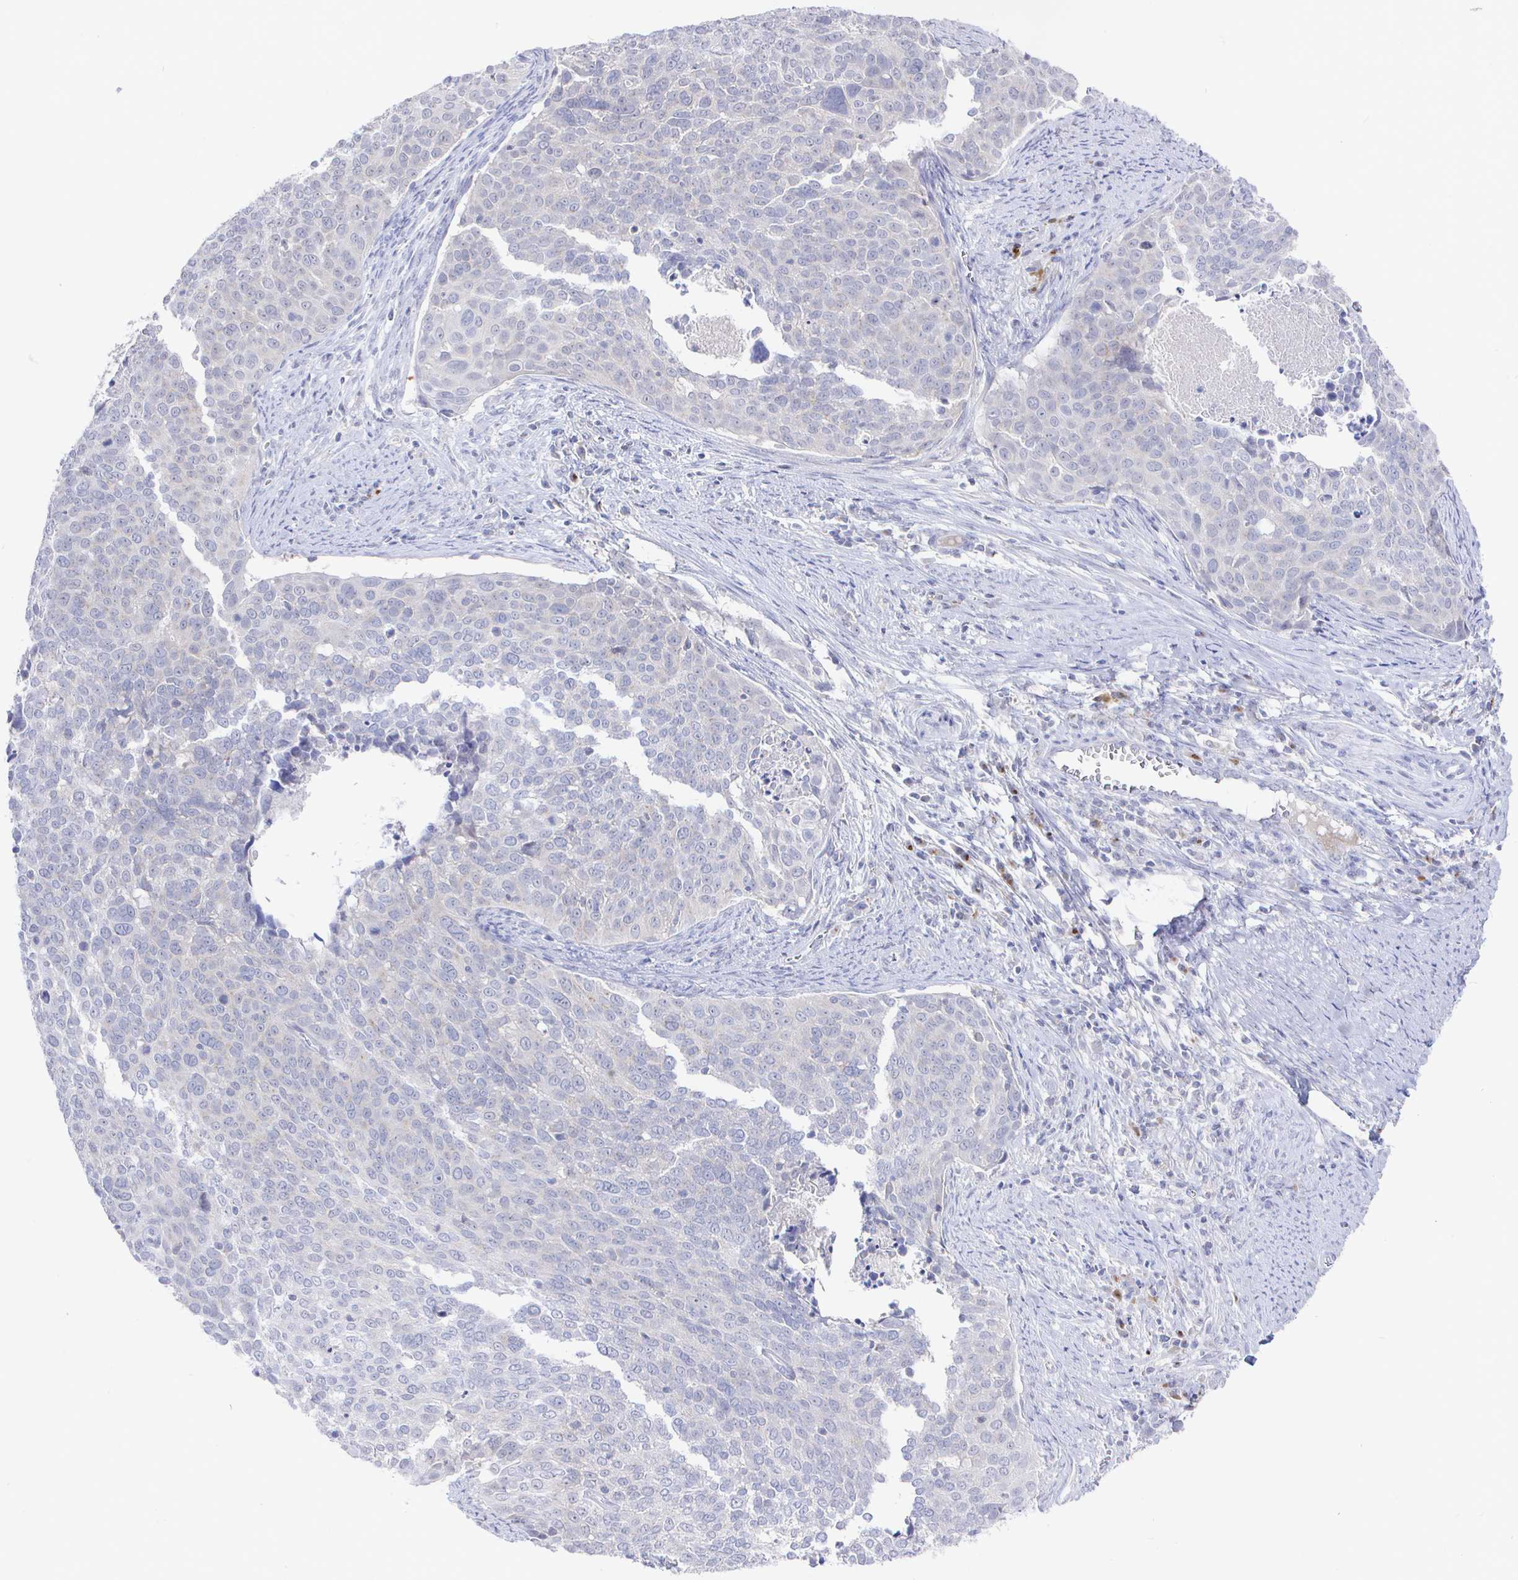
{"staining": {"intensity": "negative", "quantity": "none", "location": "none"}, "tissue": "cervical cancer", "cell_type": "Tumor cells", "image_type": "cancer", "snomed": [{"axis": "morphology", "description": "Squamous cell carcinoma, NOS"}, {"axis": "topography", "description": "Cervix"}], "caption": "Histopathology image shows no protein expression in tumor cells of cervical squamous cell carcinoma tissue.", "gene": "LRRC23", "patient": {"sex": "female", "age": 39}}